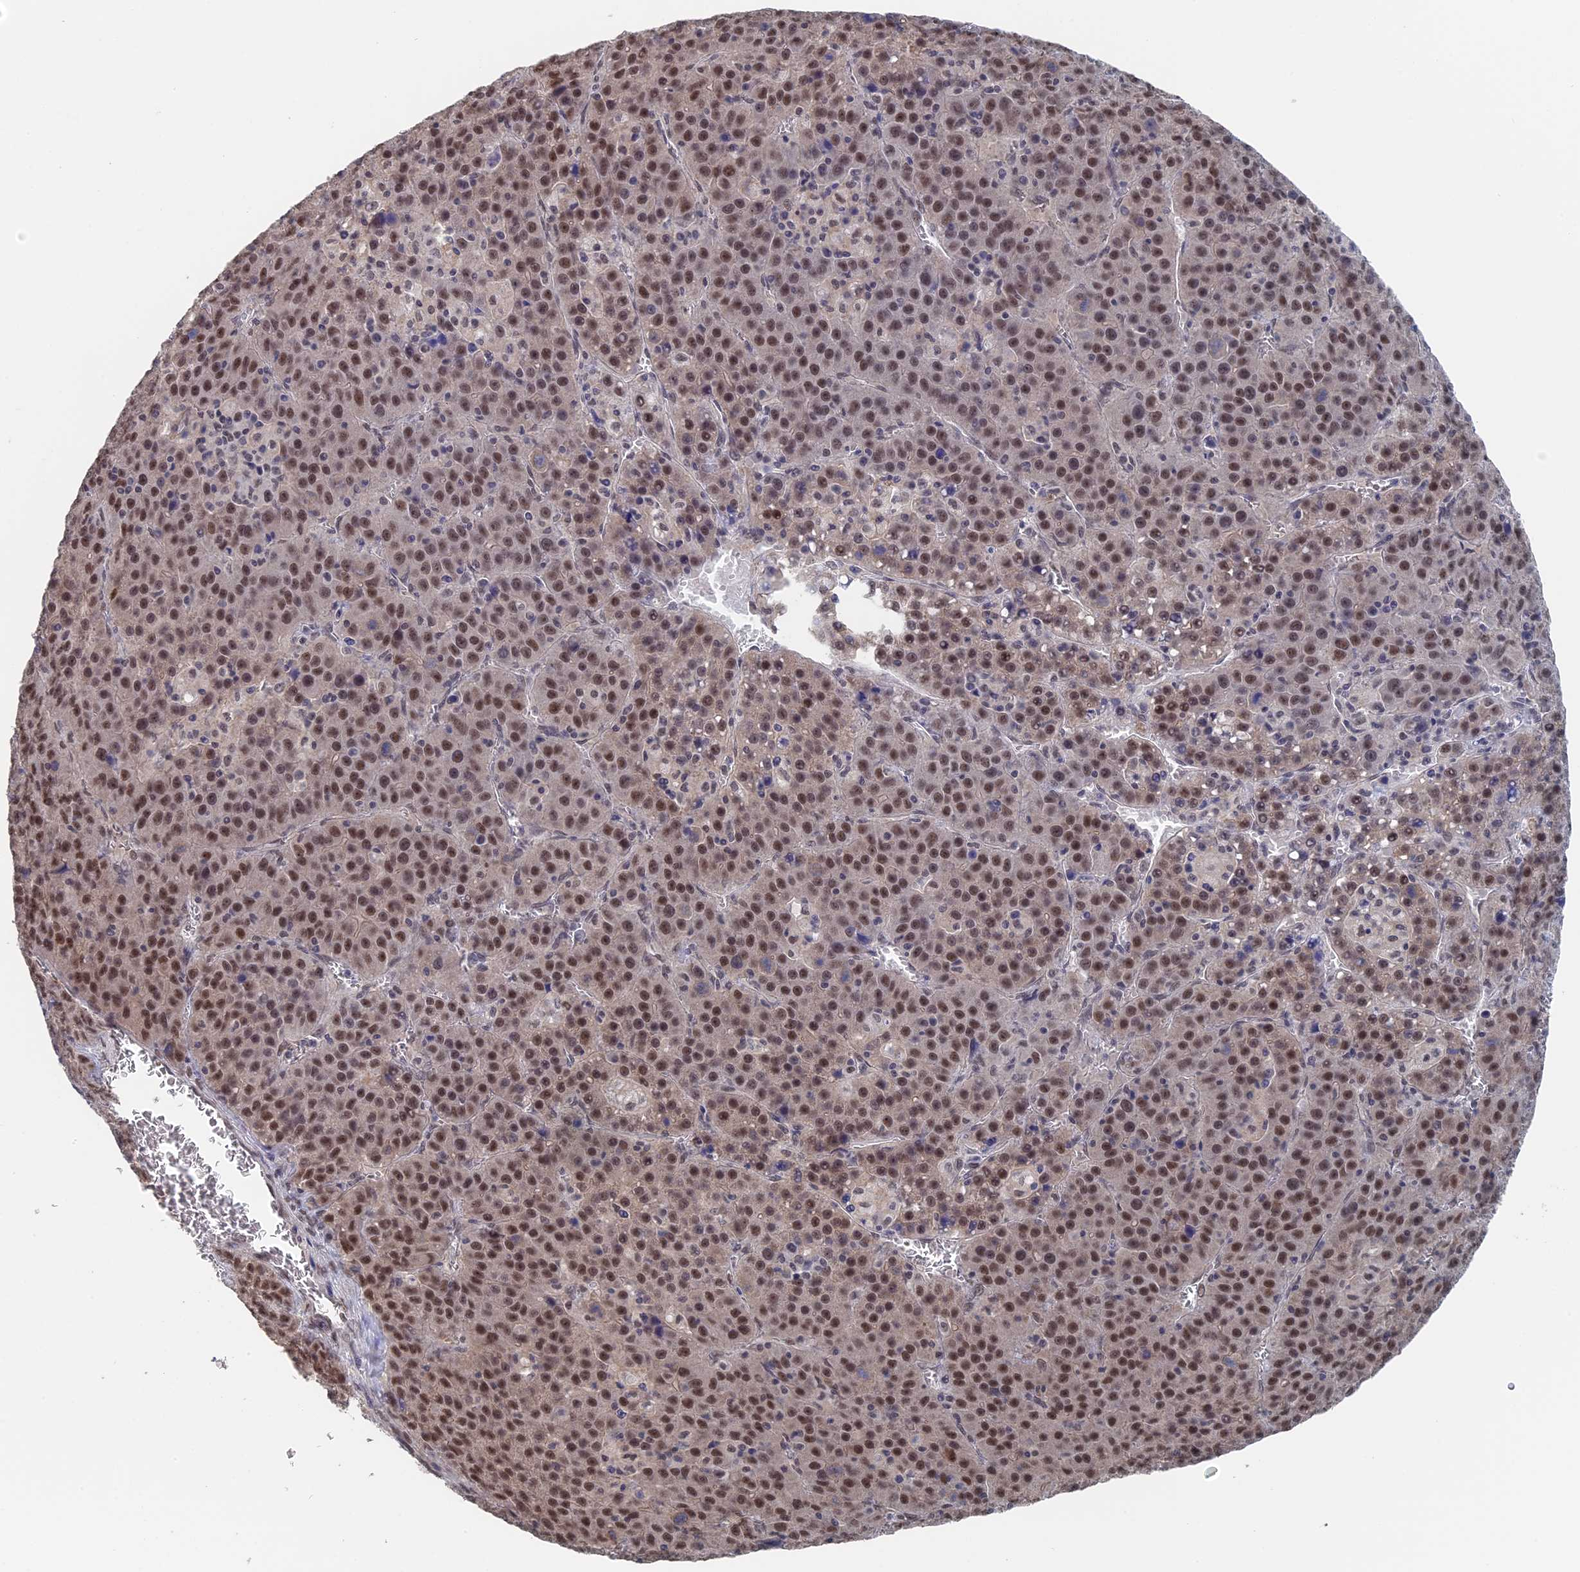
{"staining": {"intensity": "moderate", "quantity": ">75%", "location": "nuclear"}, "tissue": "liver cancer", "cell_type": "Tumor cells", "image_type": "cancer", "snomed": [{"axis": "morphology", "description": "Carcinoma, Hepatocellular, NOS"}, {"axis": "topography", "description": "Liver"}], "caption": "Human liver cancer stained for a protein (brown) shows moderate nuclear positive positivity in about >75% of tumor cells.", "gene": "TSSC4", "patient": {"sex": "female", "age": 53}}